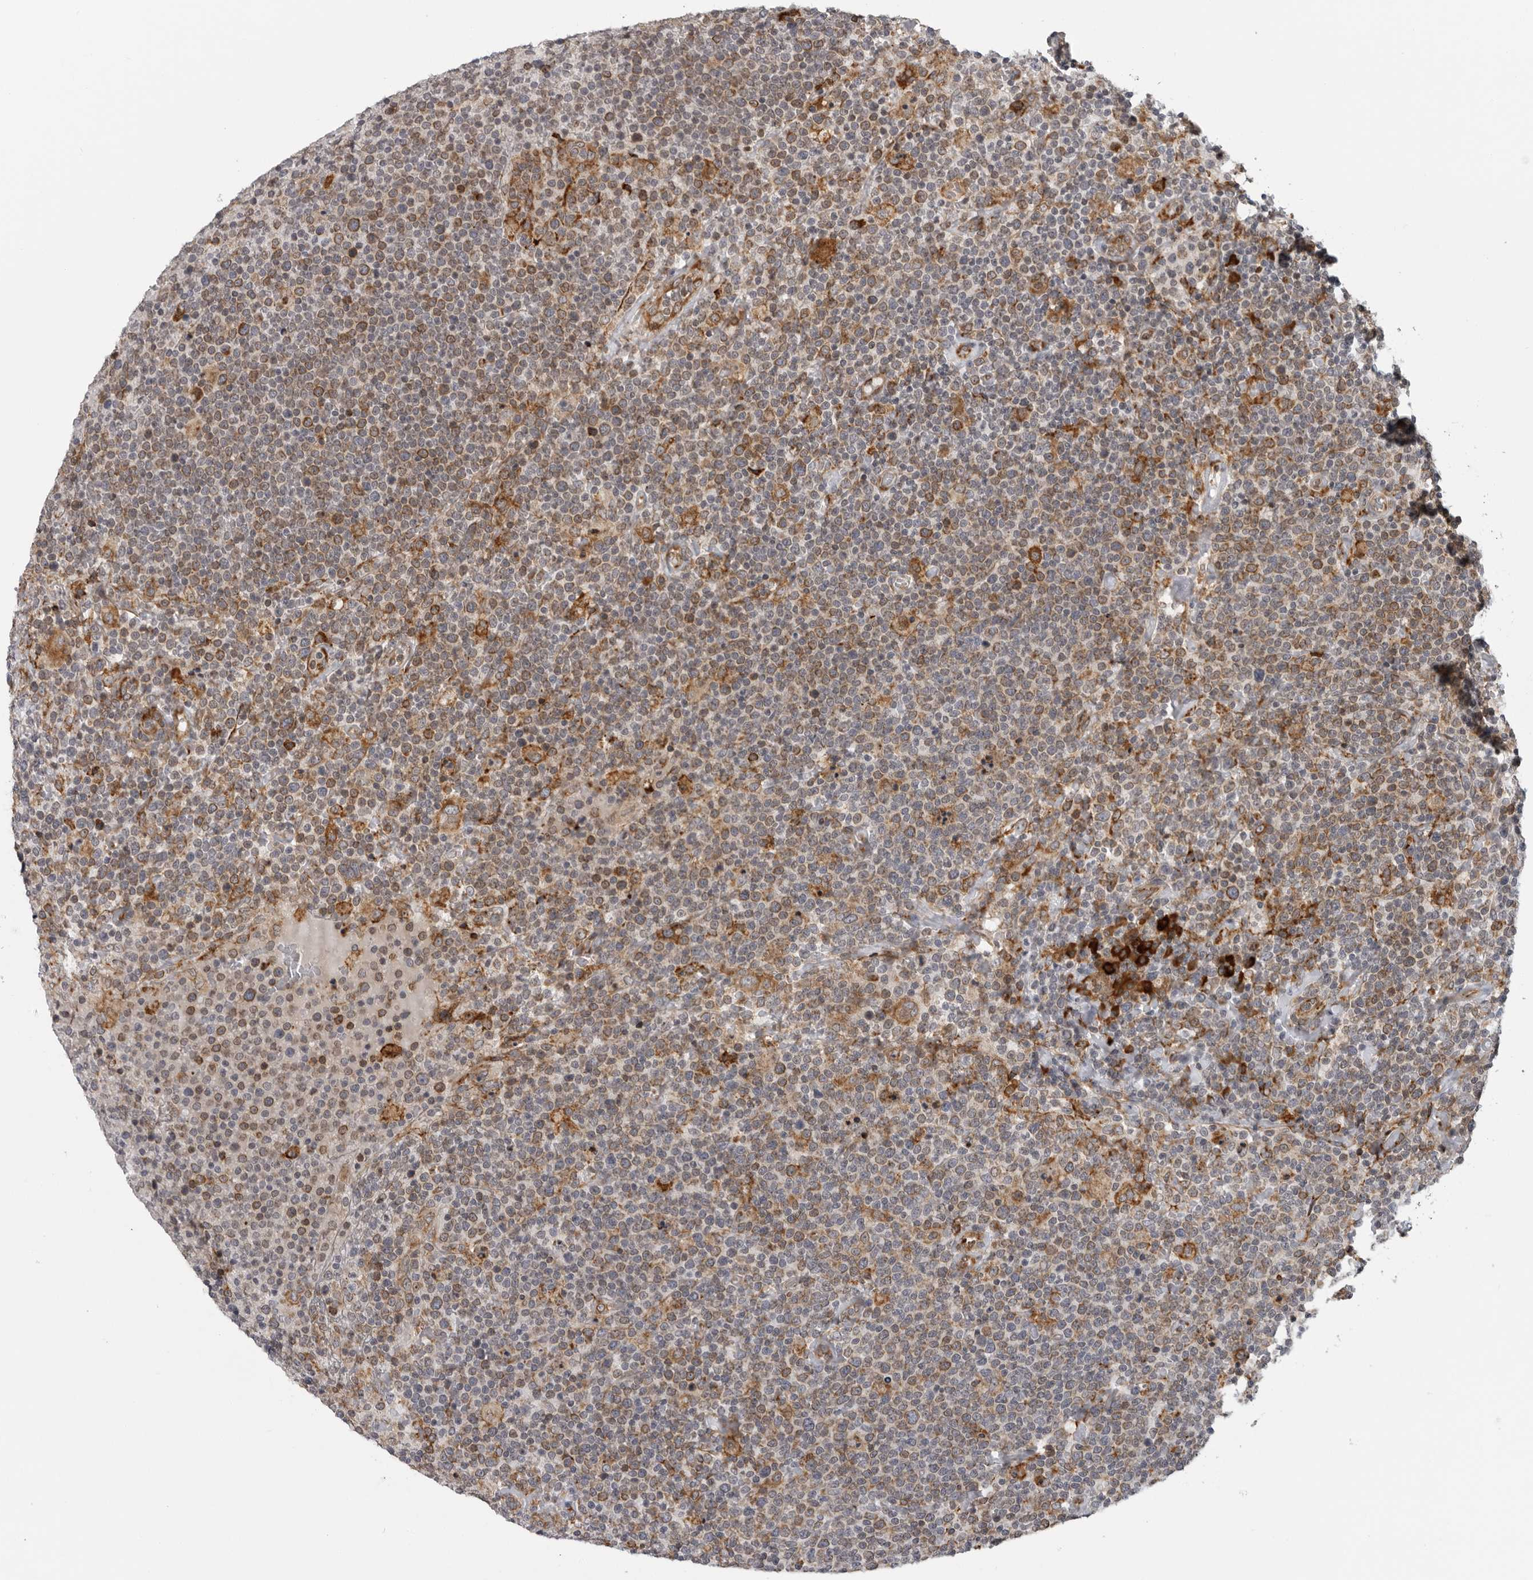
{"staining": {"intensity": "moderate", "quantity": "25%-75%", "location": "cytoplasmic/membranous"}, "tissue": "lymphoma", "cell_type": "Tumor cells", "image_type": "cancer", "snomed": [{"axis": "morphology", "description": "Malignant lymphoma, non-Hodgkin's type, High grade"}, {"axis": "topography", "description": "Lymph node"}], "caption": "This is a photomicrograph of immunohistochemistry (IHC) staining of high-grade malignant lymphoma, non-Hodgkin's type, which shows moderate staining in the cytoplasmic/membranous of tumor cells.", "gene": "ALPK2", "patient": {"sex": "male", "age": 61}}